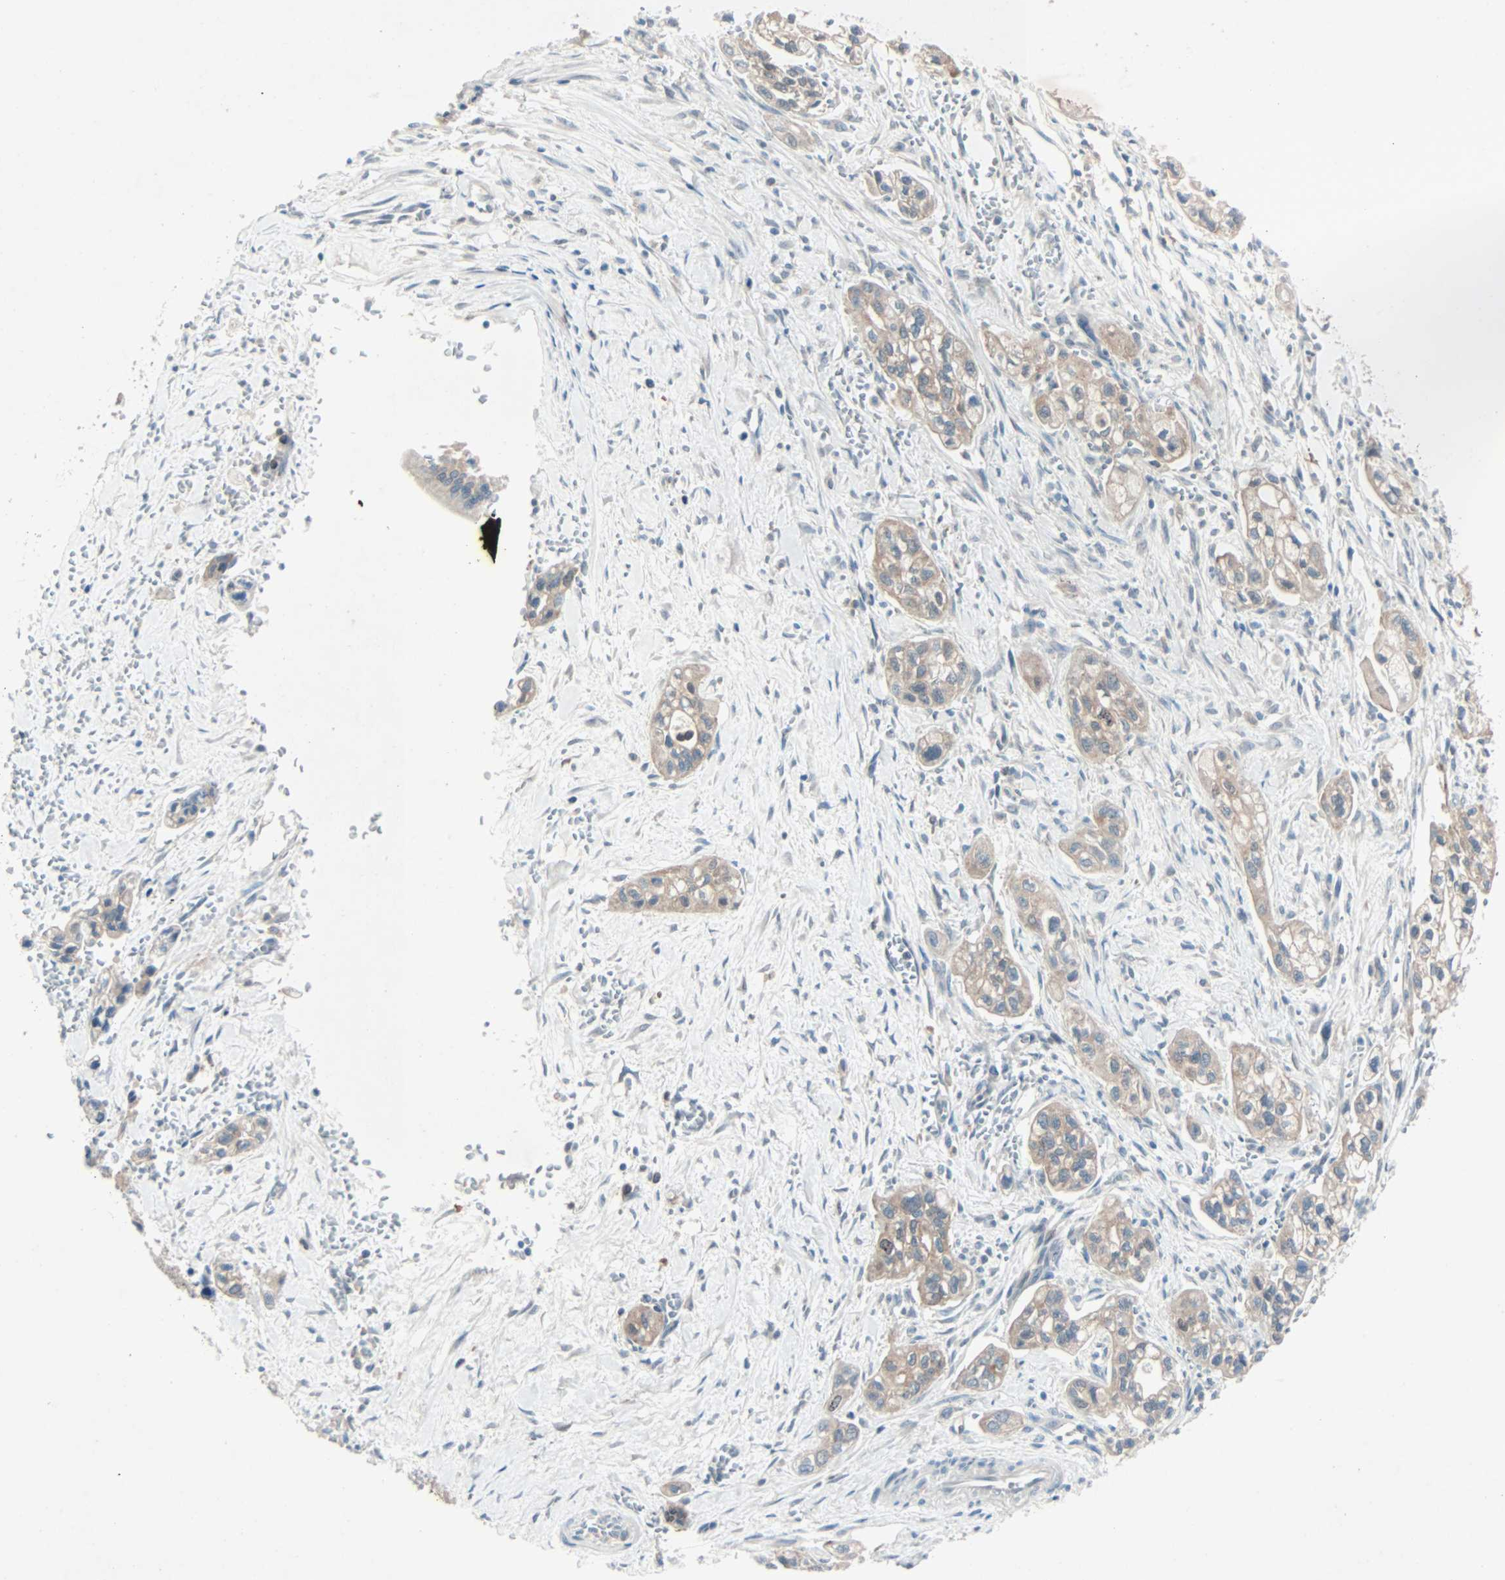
{"staining": {"intensity": "weak", "quantity": ">75%", "location": "cytoplasmic/membranous"}, "tissue": "pancreatic cancer", "cell_type": "Tumor cells", "image_type": "cancer", "snomed": [{"axis": "morphology", "description": "Adenocarcinoma, NOS"}, {"axis": "topography", "description": "Pancreas"}], "caption": "Protein expression analysis of human pancreatic cancer (adenocarcinoma) reveals weak cytoplasmic/membranous staining in approximately >75% of tumor cells.", "gene": "SMIM8", "patient": {"sex": "male", "age": 70}}